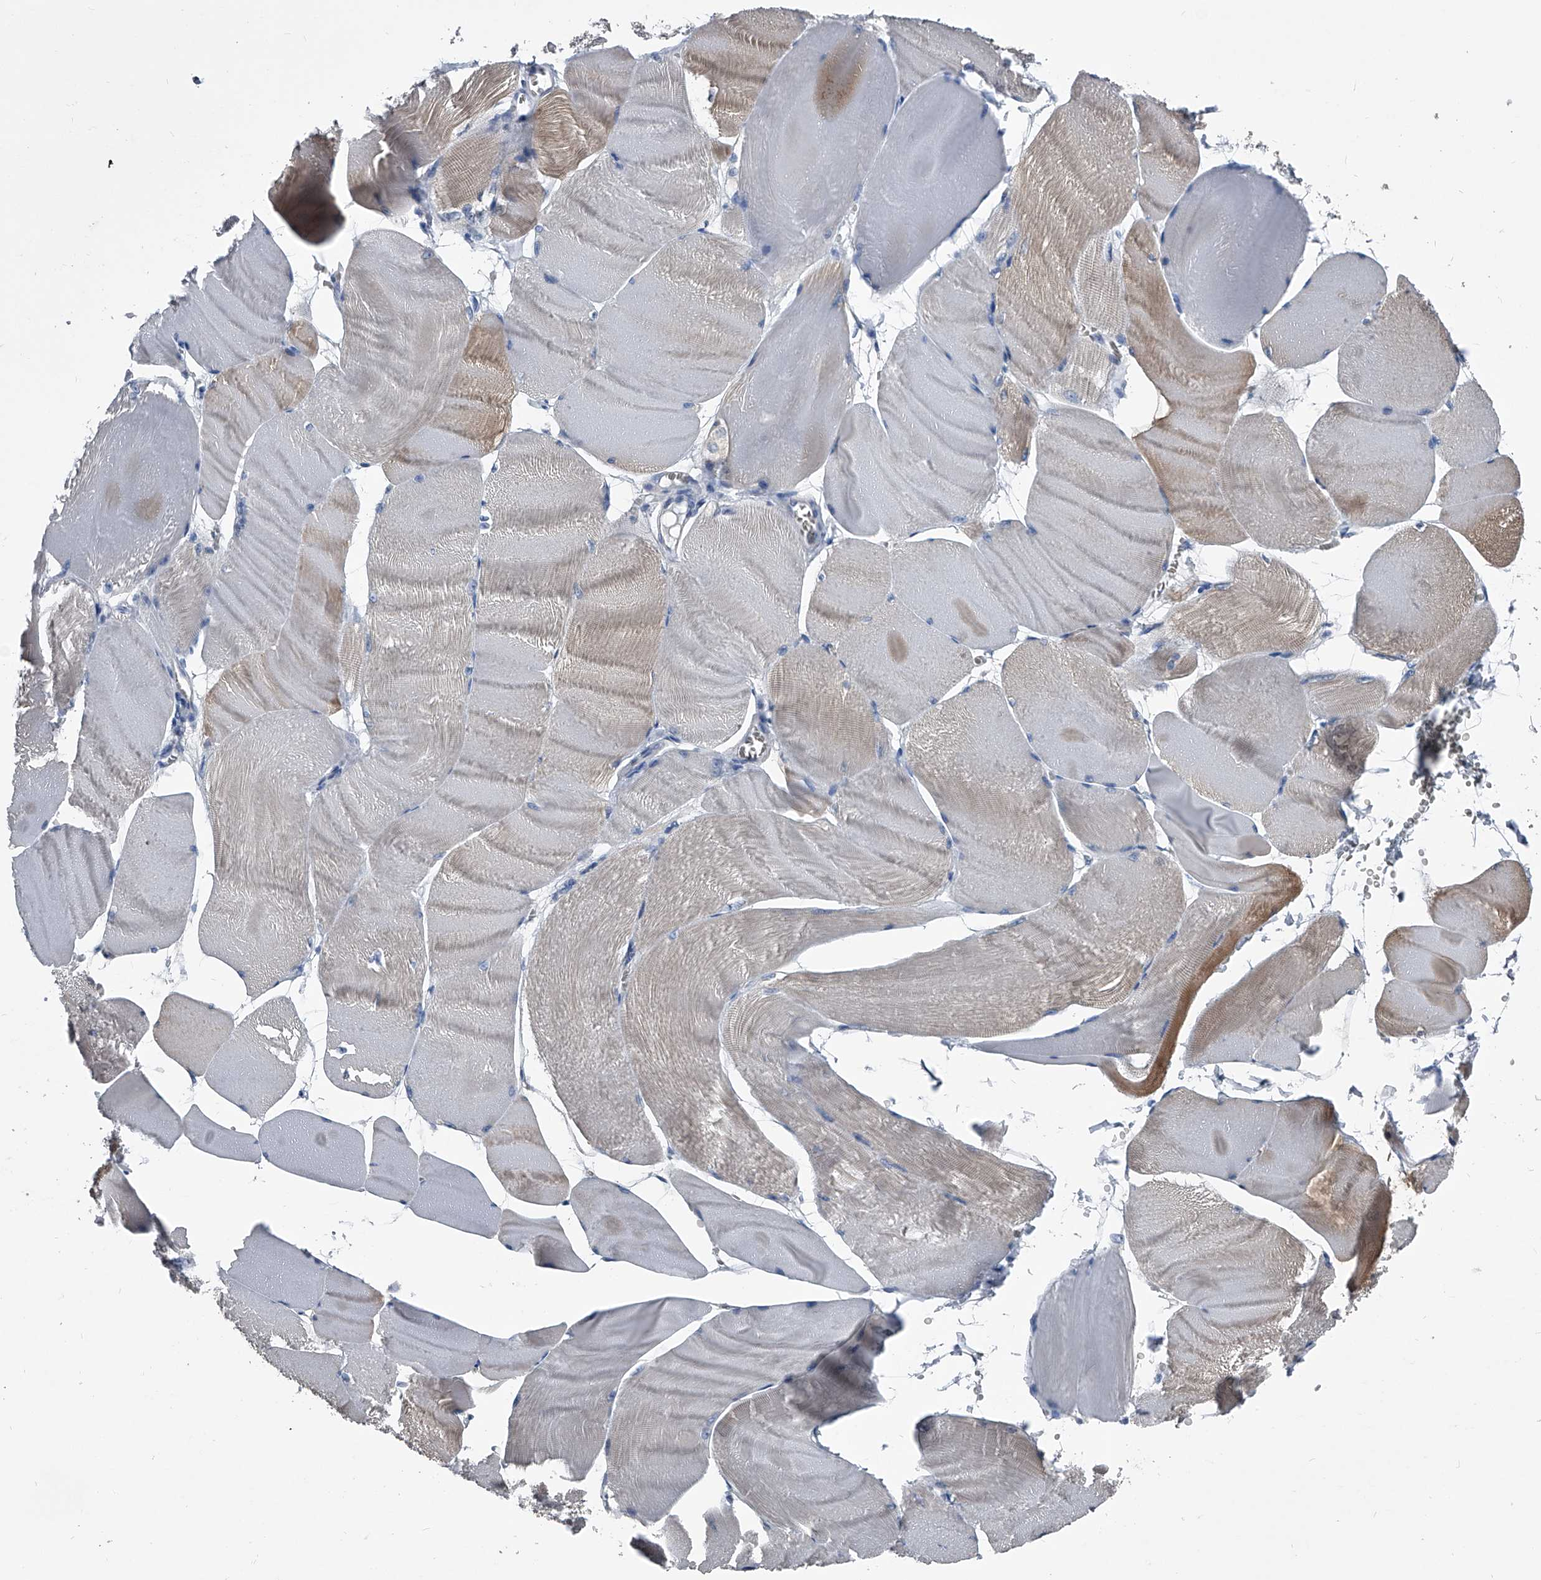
{"staining": {"intensity": "moderate", "quantity": "25%-75%", "location": "cytoplasmic/membranous"}, "tissue": "skeletal muscle", "cell_type": "Myocytes", "image_type": "normal", "snomed": [{"axis": "morphology", "description": "Normal tissue, NOS"}, {"axis": "morphology", "description": "Basal cell carcinoma"}, {"axis": "topography", "description": "Skeletal muscle"}], "caption": "Protein analysis of normal skeletal muscle displays moderate cytoplasmic/membranous staining in about 25%-75% of myocytes.", "gene": "KIF13A", "patient": {"sex": "female", "age": 64}}